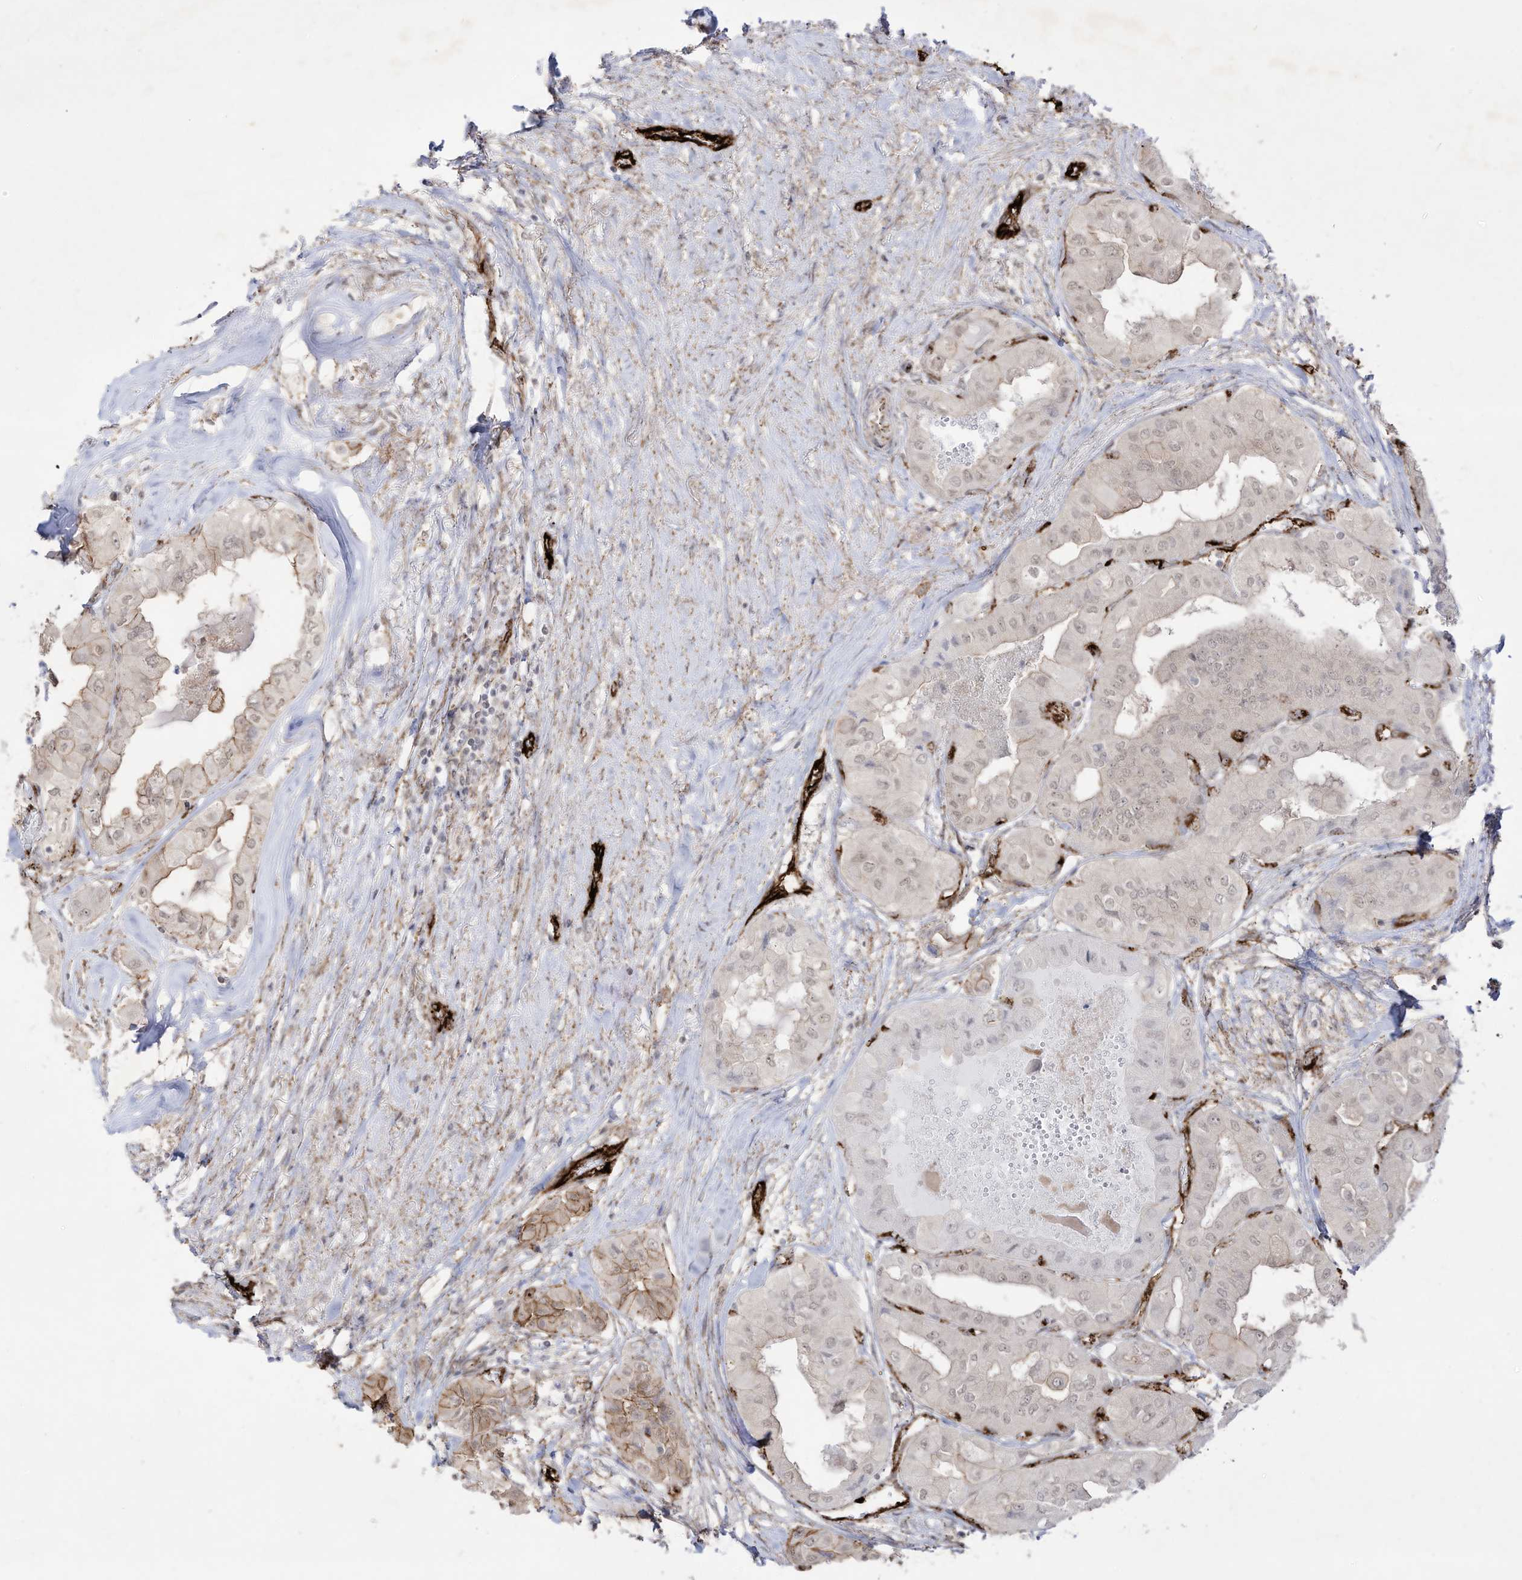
{"staining": {"intensity": "weak", "quantity": "<25%", "location": "cytoplasmic/membranous"}, "tissue": "thyroid cancer", "cell_type": "Tumor cells", "image_type": "cancer", "snomed": [{"axis": "morphology", "description": "Papillary adenocarcinoma, NOS"}, {"axis": "topography", "description": "Thyroid gland"}], "caption": "This is an IHC micrograph of papillary adenocarcinoma (thyroid). There is no positivity in tumor cells.", "gene": "ZGRF1", "patient": {"sex": "female", "age": 59}}